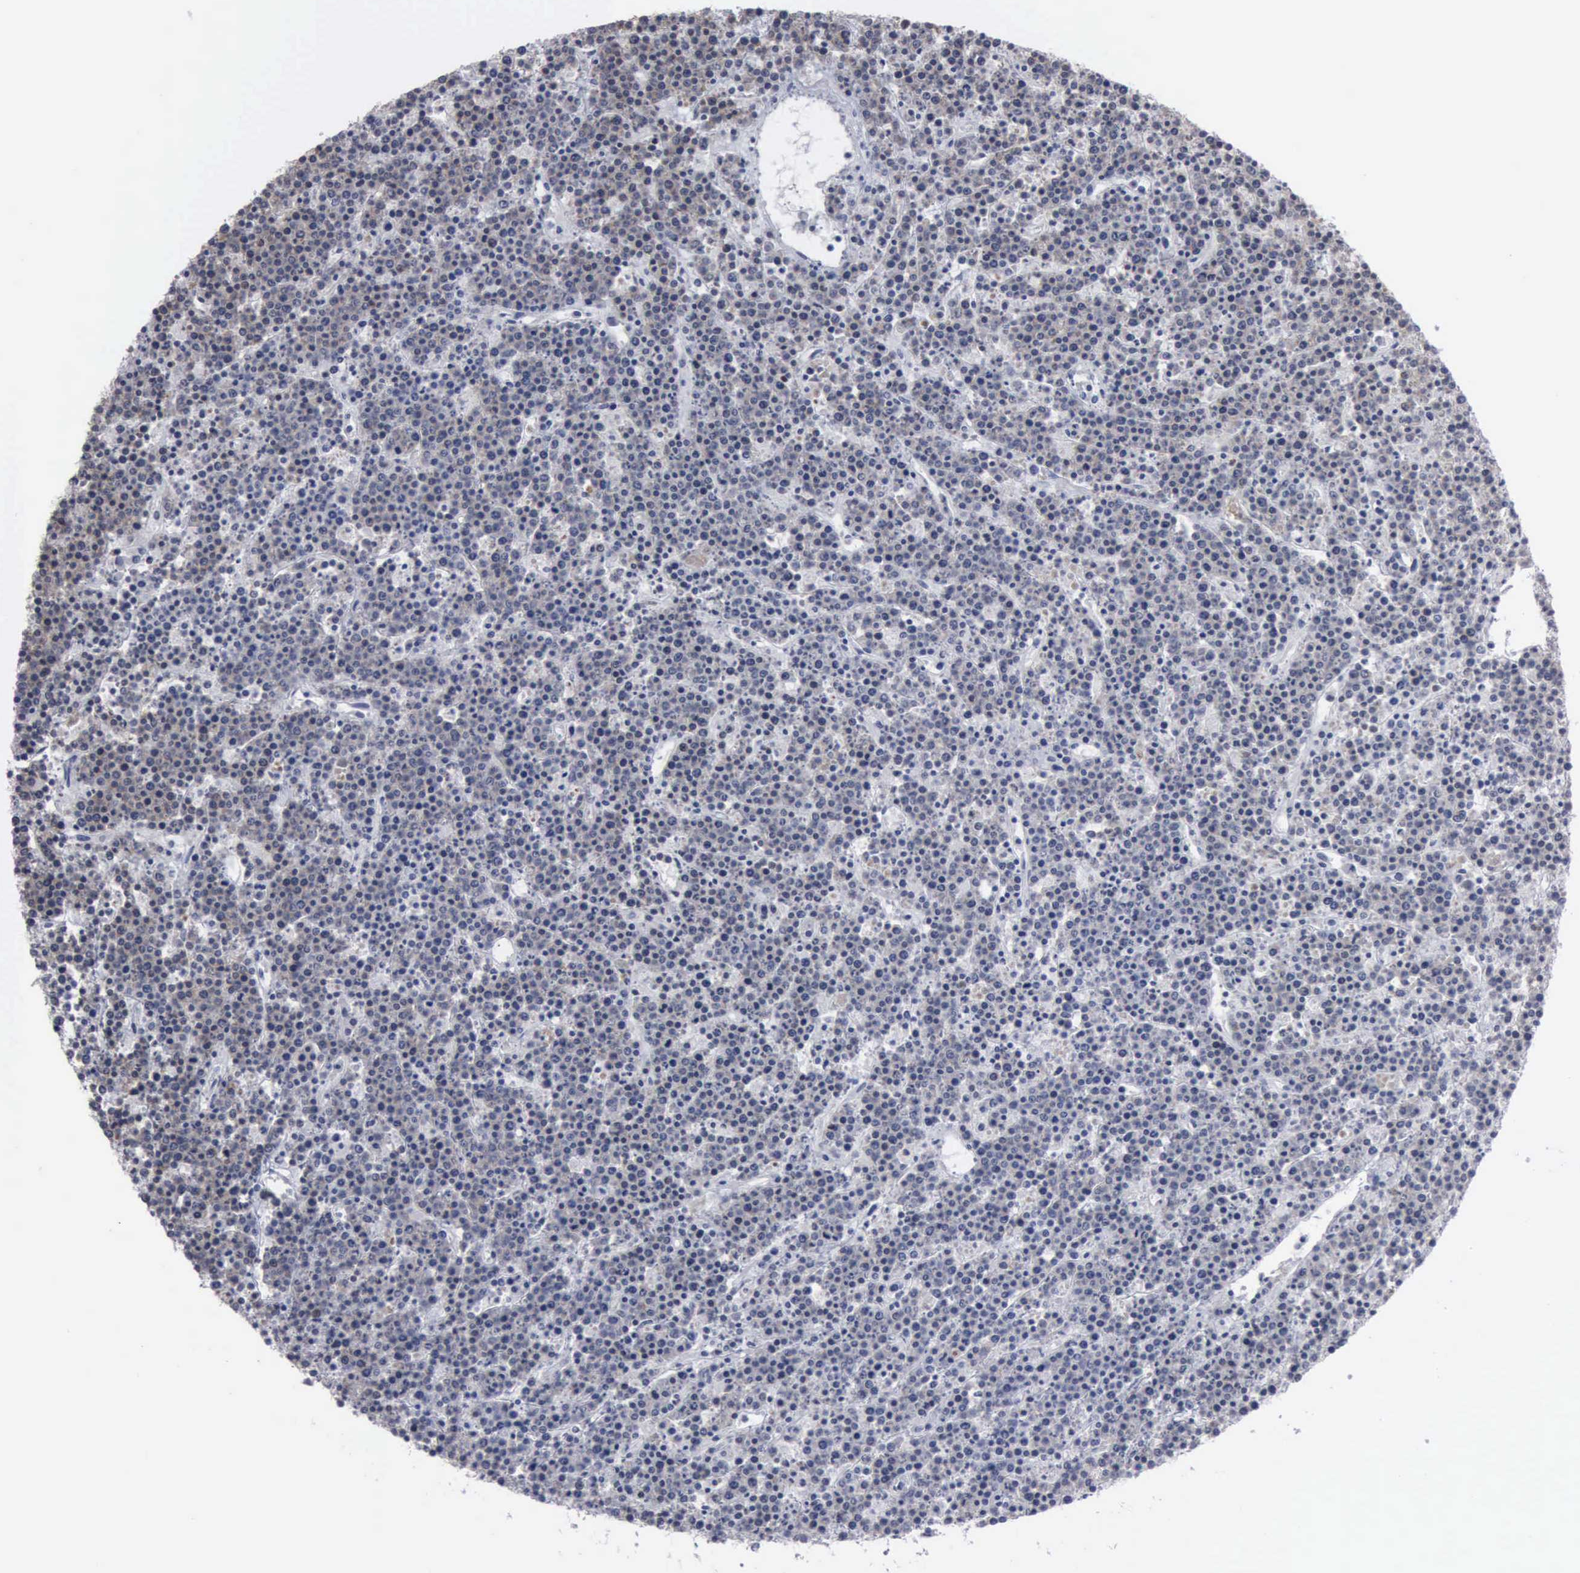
{"staining": {"intensity": "moderate", "quantity": "25%-75%", "location": "nuclear"}, "tissue": "lymphoma", "cell_type": "Tumor cells", "image_type": "cancer", "snomed": [{"axis": "morphology", "description": "Malignant lymphoma, non-Hodgkin's type, High grade"}, {"axis": "topography", "description": "Ovary"}], "caption": "An image of lymphoma stained for a protein exhibits moderate nuclear brown staining in tumor cells.", "gene": "MCM5", "patient": {"sex": "female", "age": 56}}